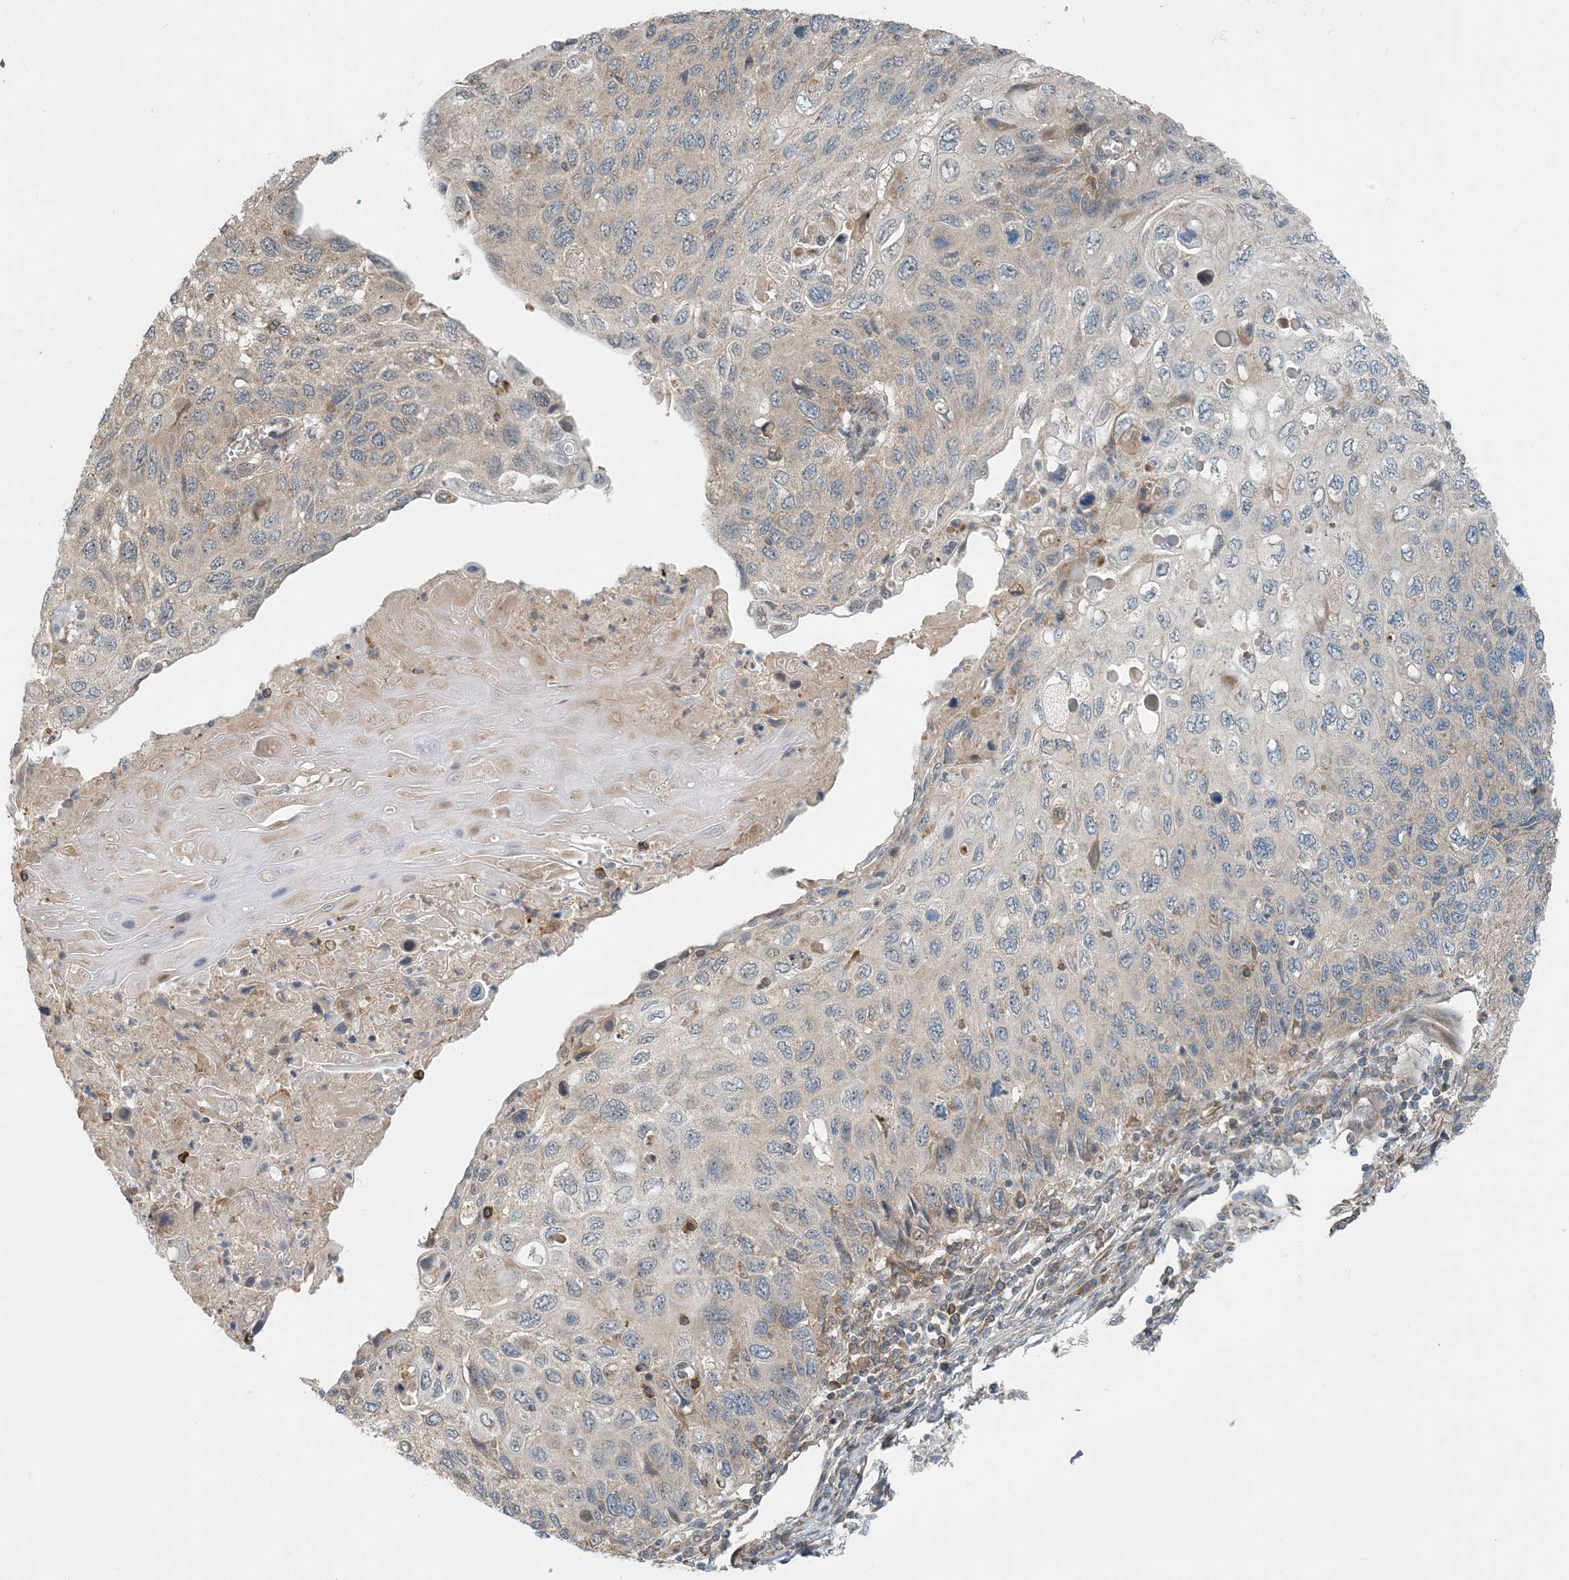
{"staining": {"intensity": "negative", "quantity": "none", "location": "none"}, "tissue": "cervical cancer", "cell_type": "Tumor cells", "image_type": "cancer", "snomed": [{"axis": "morphology", "description": "Squamous cell carcinoma, NOS"}, {"axis": "topography", "description": "Cervix"}], "caption": "A micrograph of squamous cell carcinoma (cervical) stained for a protein reveals no brown staining in tumor cells.", "gene": "ZBTB3", "patient": {"sex": "female", "age": 70}}